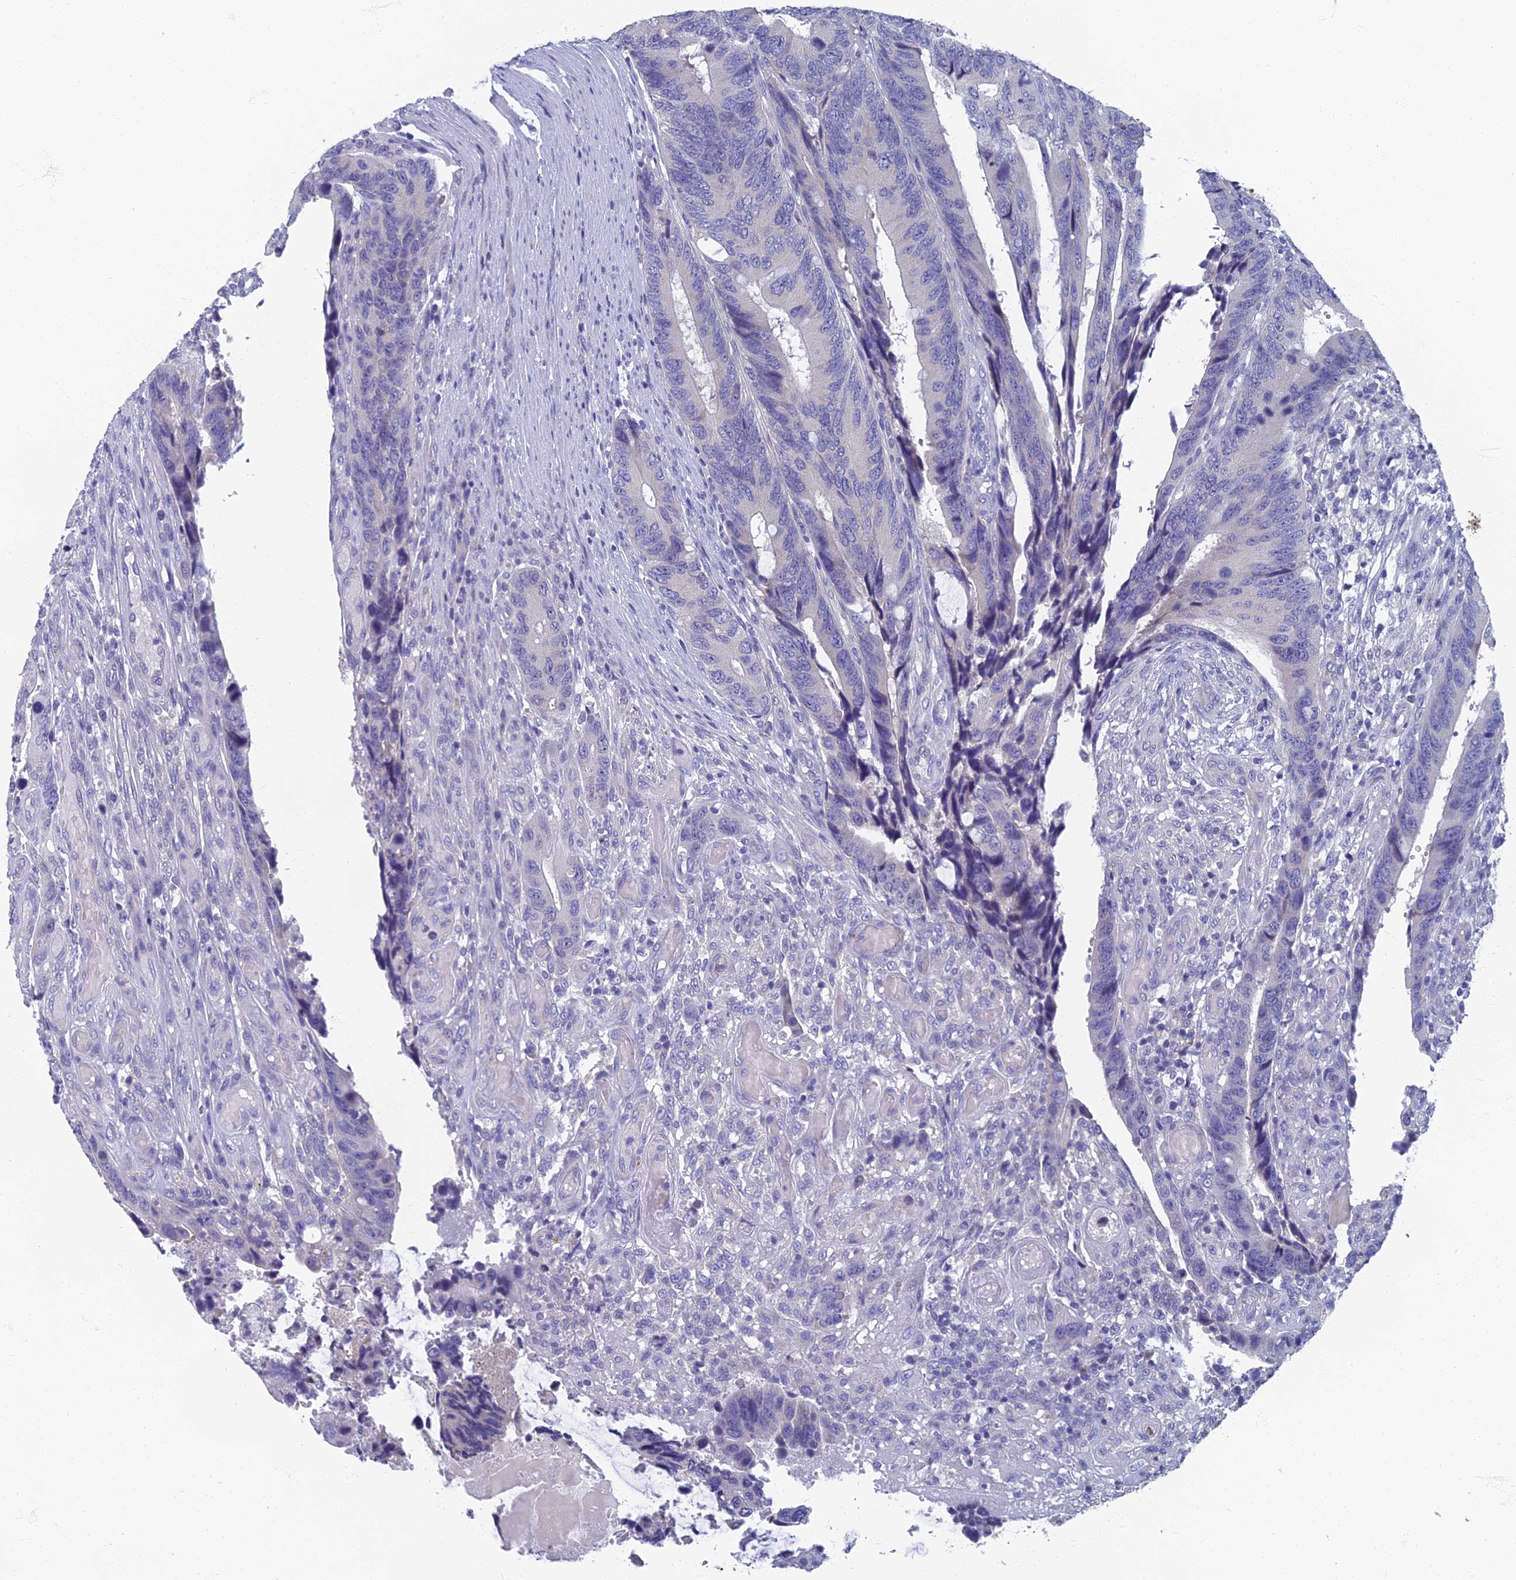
{"staining": {"intensity": "negative", "quantity": "none", "location": "none"}, "tissue": "colorectal cancer", "cell_type": "Tumor cells", "image_type": "cancer", "snomed": [{"axis": "morphology", "description": "Adenocarcinoma, NOS"}, {"axis": "topography", "description": "Colon"}], "caption": "Immunohistochemical staining of colorectal adenocarcinoma displays no significant positivity in tumor cells.", "gene": "SPIN4", "patient": {"sex": "male", "age": 87}}